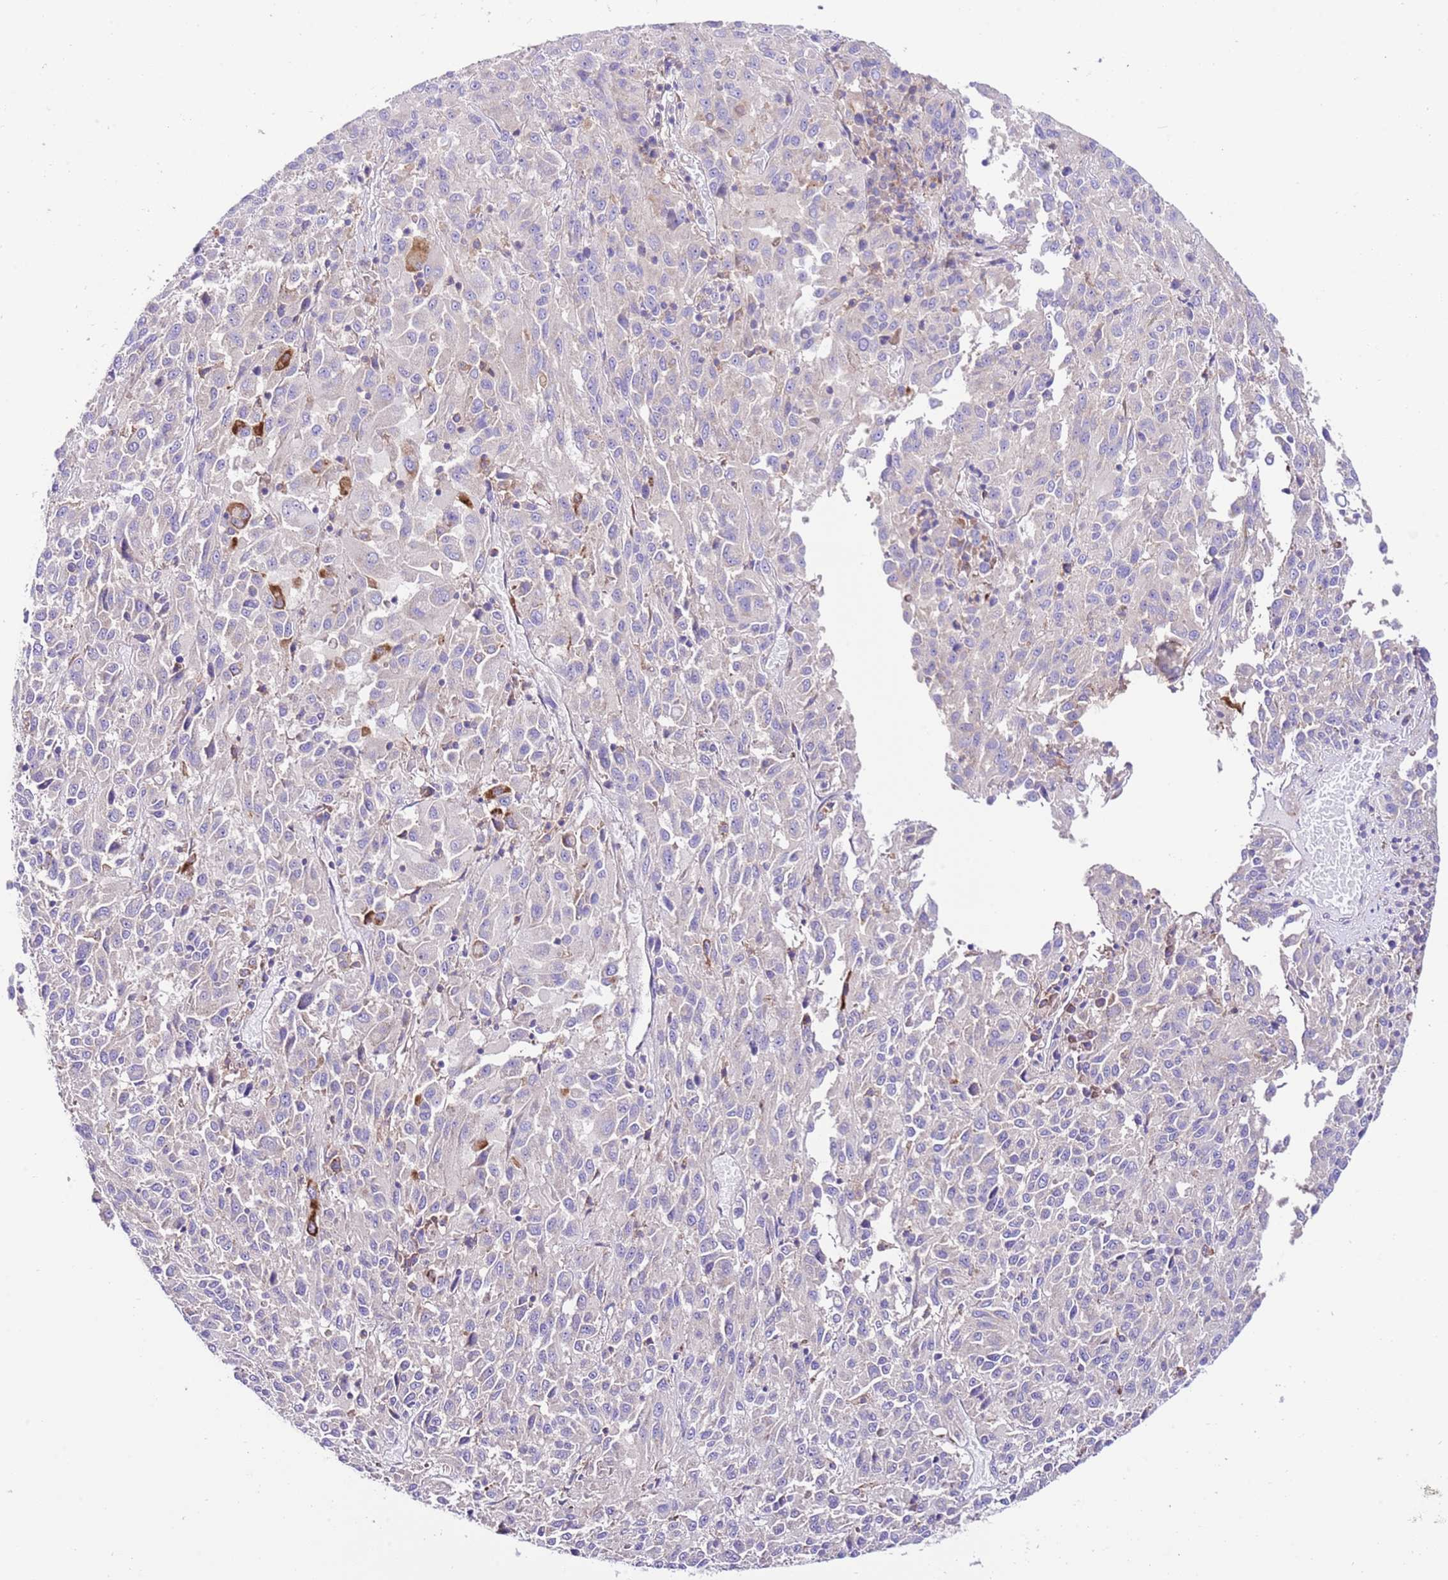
{"staining": {"intensity": "negative", "quantity": "none", "location": "none"}, "tissue": "melanoma", "cell_type": "Tumor cells", "image_type": "cancer", "snomed": [{"axis": "morphology", "description": "Malignant melanoma, Metastatic site"}, {"axis": "topography", "description": "Lung"}], "caption": "Immunohistochemical staining of human malignant melanoma (metastatic site) demonstrates no significant staining in tumor cells.", "gene": "RPS10", "patient": {"sex": "male", "age": 64}}